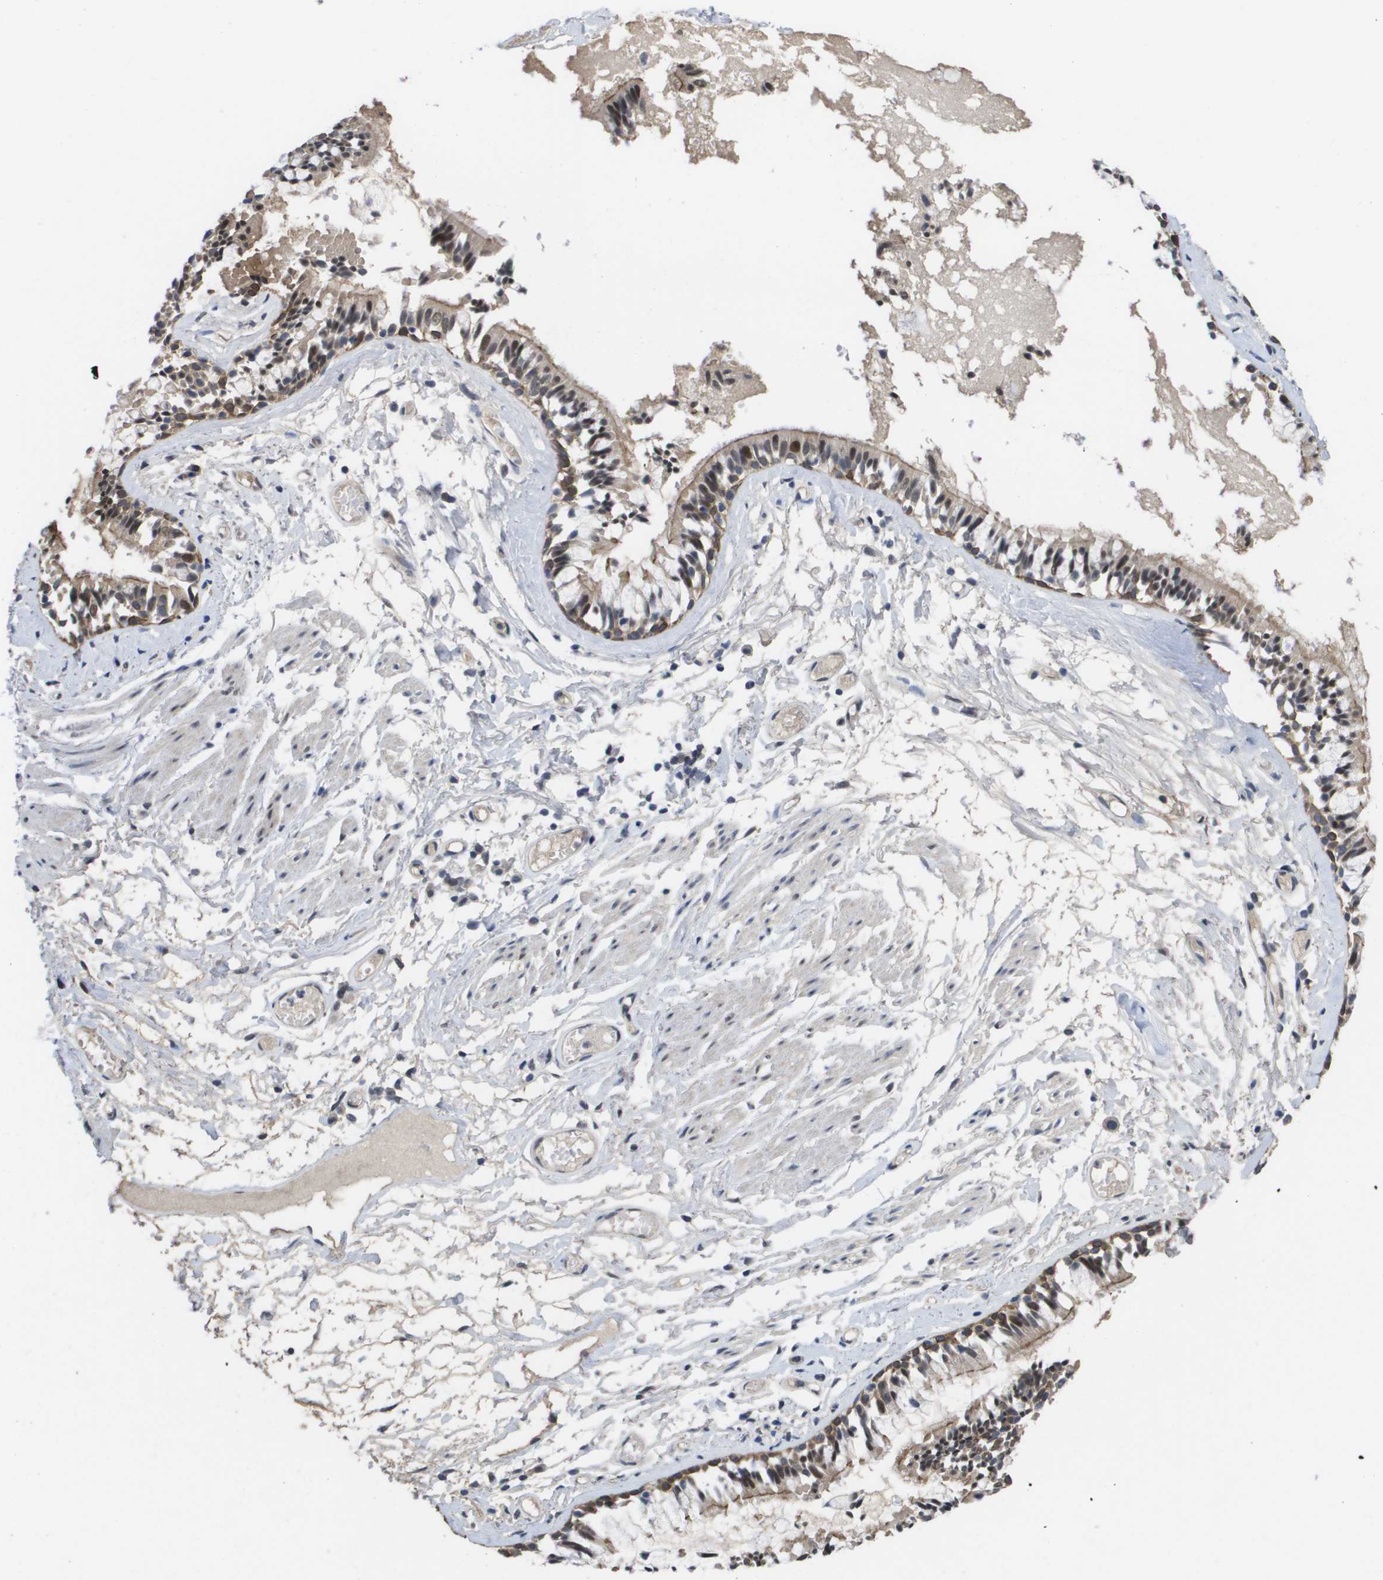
{"staining": {"intensity": "moderate", "quantity": "25%-75%", "location": "cytoplasmic/membranous,nuclear"}, "tissue": "bronchus", "cell_type": "Respiratory epithelial cells", "image_type": "normal", "snomed": [{"axis": "morphology", "description": "Normal tissue, NOS"}, {"axis": "morphology", "description": "Inflammation, NOS"}, {"axis": "topography", "description": "Cartilage tissue"}, {"axis": "topography", "description": "Lung"}], "caption": "A histopathology image of human bronchus stained for a protein exhibits moderate cytoplasmic/membranous,nuclear brown staining in respiratory epithelial cells. (IHC, brightfield microscopy, high magnification).", "gene": "AMBRA1", "patient": {"sex": "male", "age": 71}}